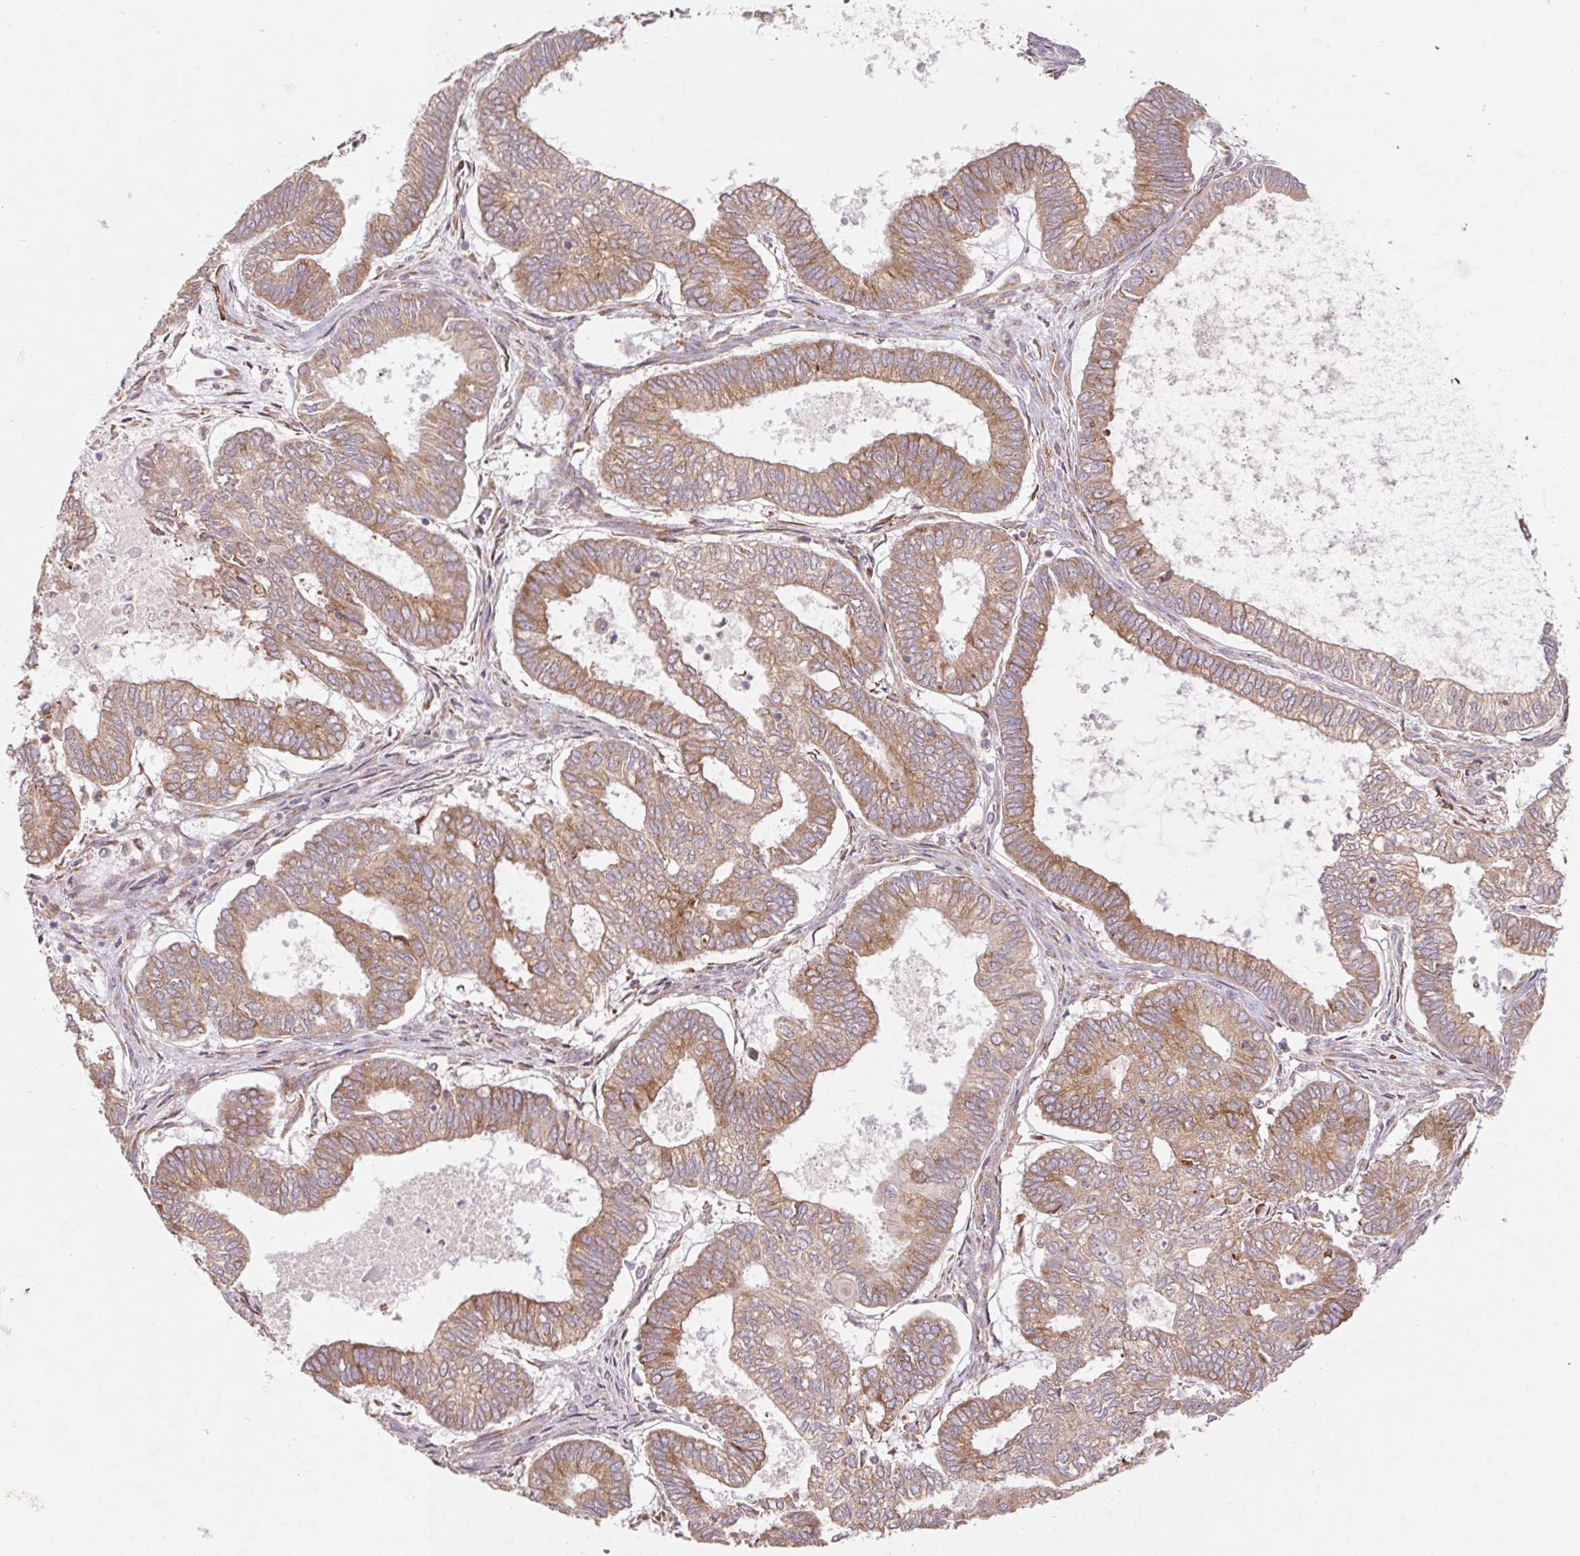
{"staining": {"intensity": "moderate", "quantity": ">75%", "location": "cytoplasmic/membranous"}, "tissue": "ovarian cancer", "cell_type": "Tumor cells", "image_type": "cancer", "snomed": [{"axis": "morphology", "description": "Carcinoma, endometroid"}, {"axis": "topography", "description": "Ovary"}], "caption": "Tumor cells exhibit medium levels of moderate cytoplasmic/membranous expression in approximately >75% of cells in human endometroid carcinoma (ovarian). (Brightfield microscopy of DAB IHC at high magnification).", "gene": "RPL27A", "patient": {"sex": "female", "age": 64}}